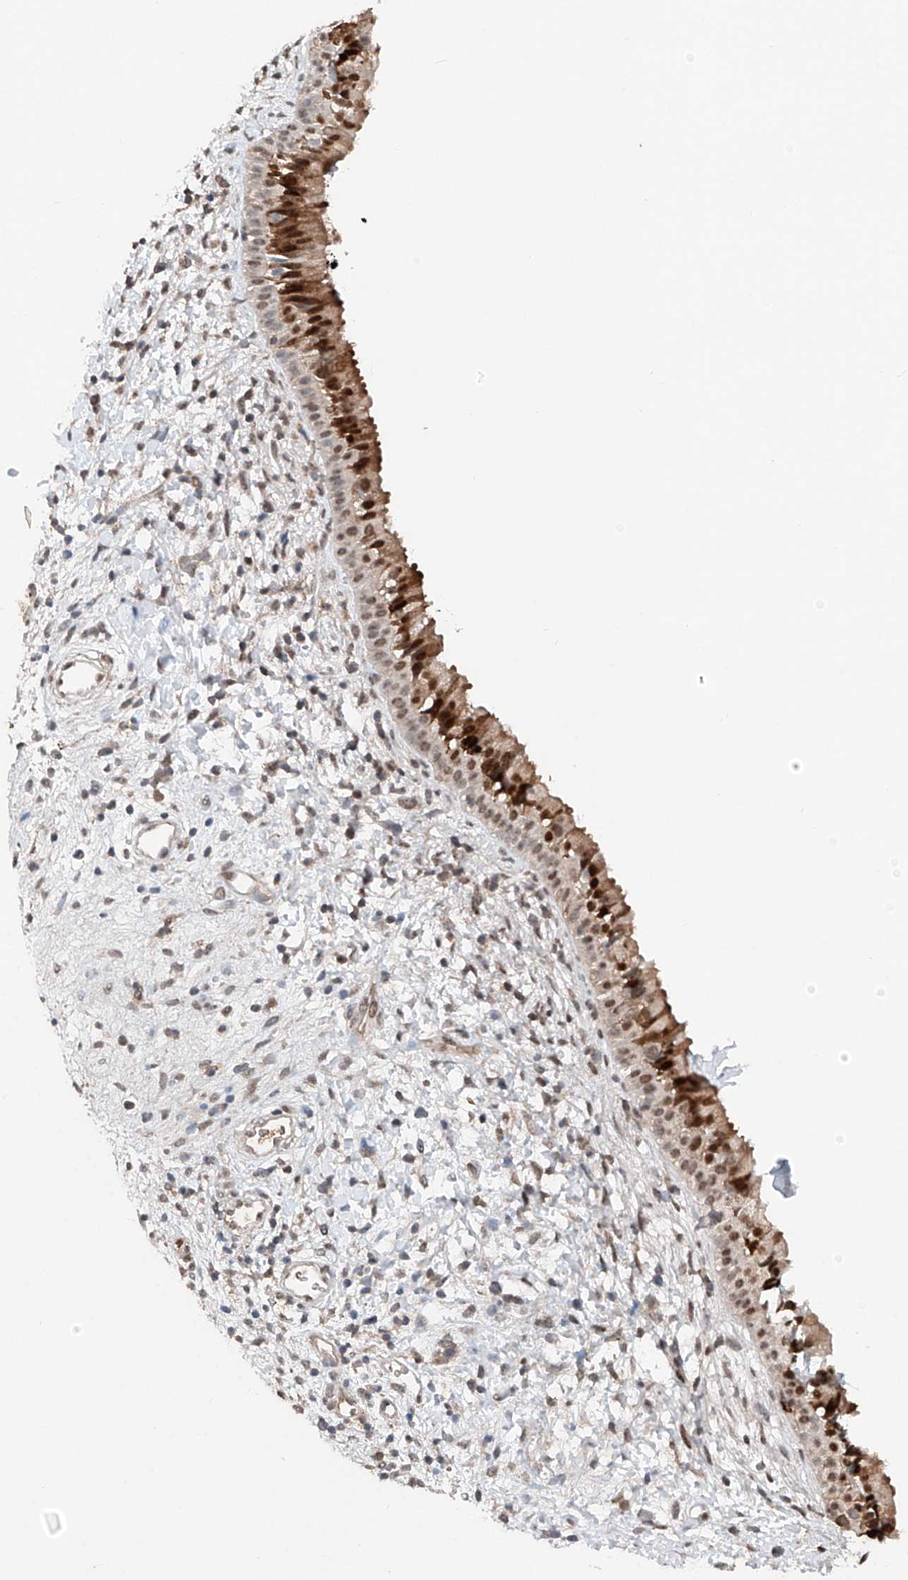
{"staining": {"intensity": "strong", "quantity": "25%-75%", "location": "cytoplasmic/membranous,nuclear"}, "tissue": "nasopharynx", "cell_type": "Respiratory epithelial cells", "image_type": "normal", "snomed": [{"axis": "morphology", "description": "Normal tissue, NOS"}, {"axis": "topography", "description": "Nasopharynx"}], "caption": "Approximately 25%-75% of respiratory epithelial cells in benign human nasopharynx exhibit strong cytoplasmic/membranous,nuclear protein staining as visualized by brown immunohistochemical staining.", "gene": "TBX4", "patient": {"sex": "male", "age": 22}}